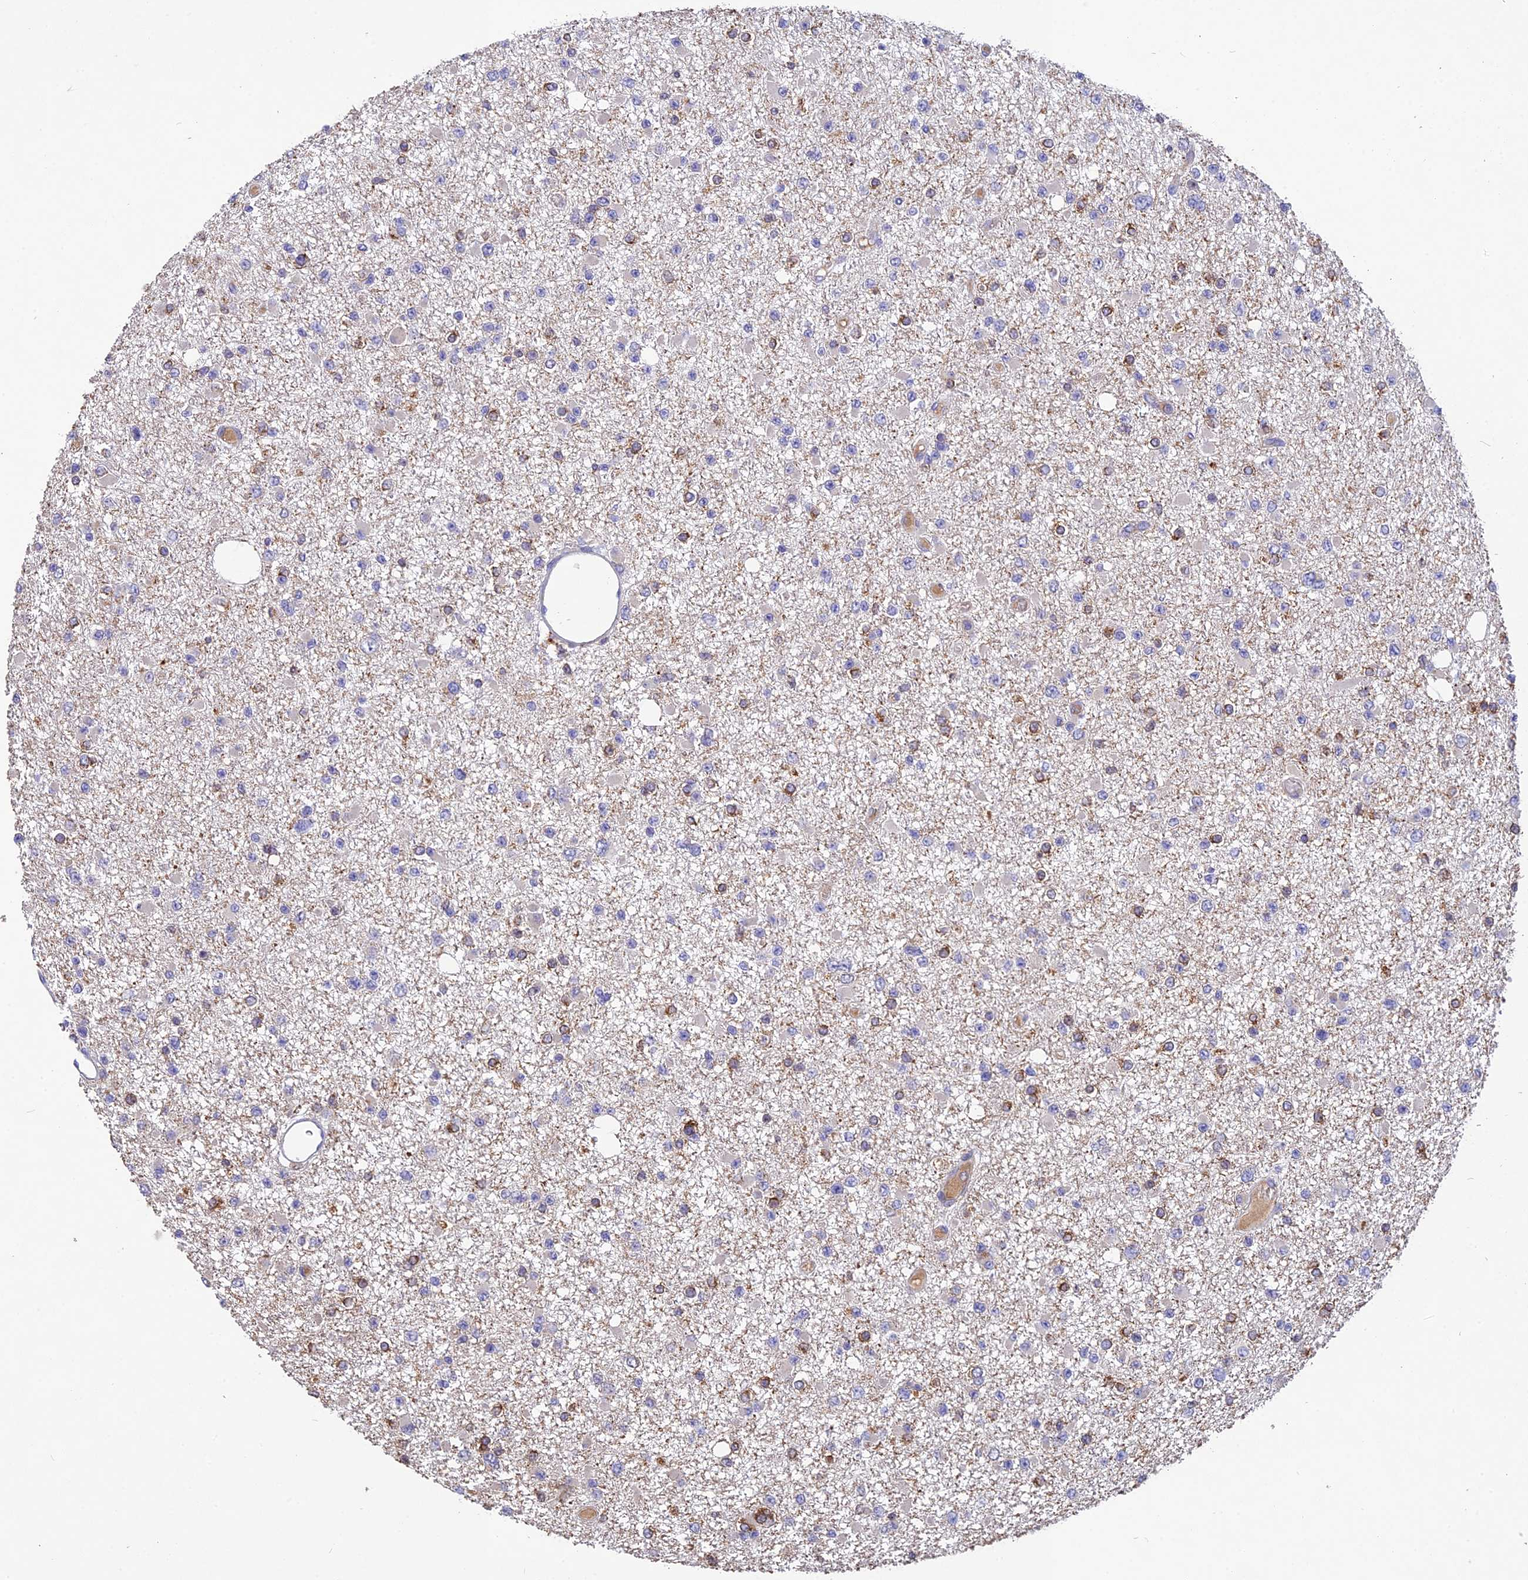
{"staining": {"intensity": "moderate", "quantity": "<25%", "location": "cytoplasmic/membranous"}, "tissue": "glioma", "cell_type": "Tumor cells", "image_type": "cancer", "snomed": [{"axis": "morphology", "description": "Glioma, malignant, Low grade"}, {"axis": "topography", "description": "Brain"}], "caption": "There is low levels of moderate cytoplasmic/membranous expression in tumor cells of glioma, as demonstrated by immunohistochemical staining (brown color).", "gene": "DENND5B", "patient": {"sex": "female", "age": 22}}